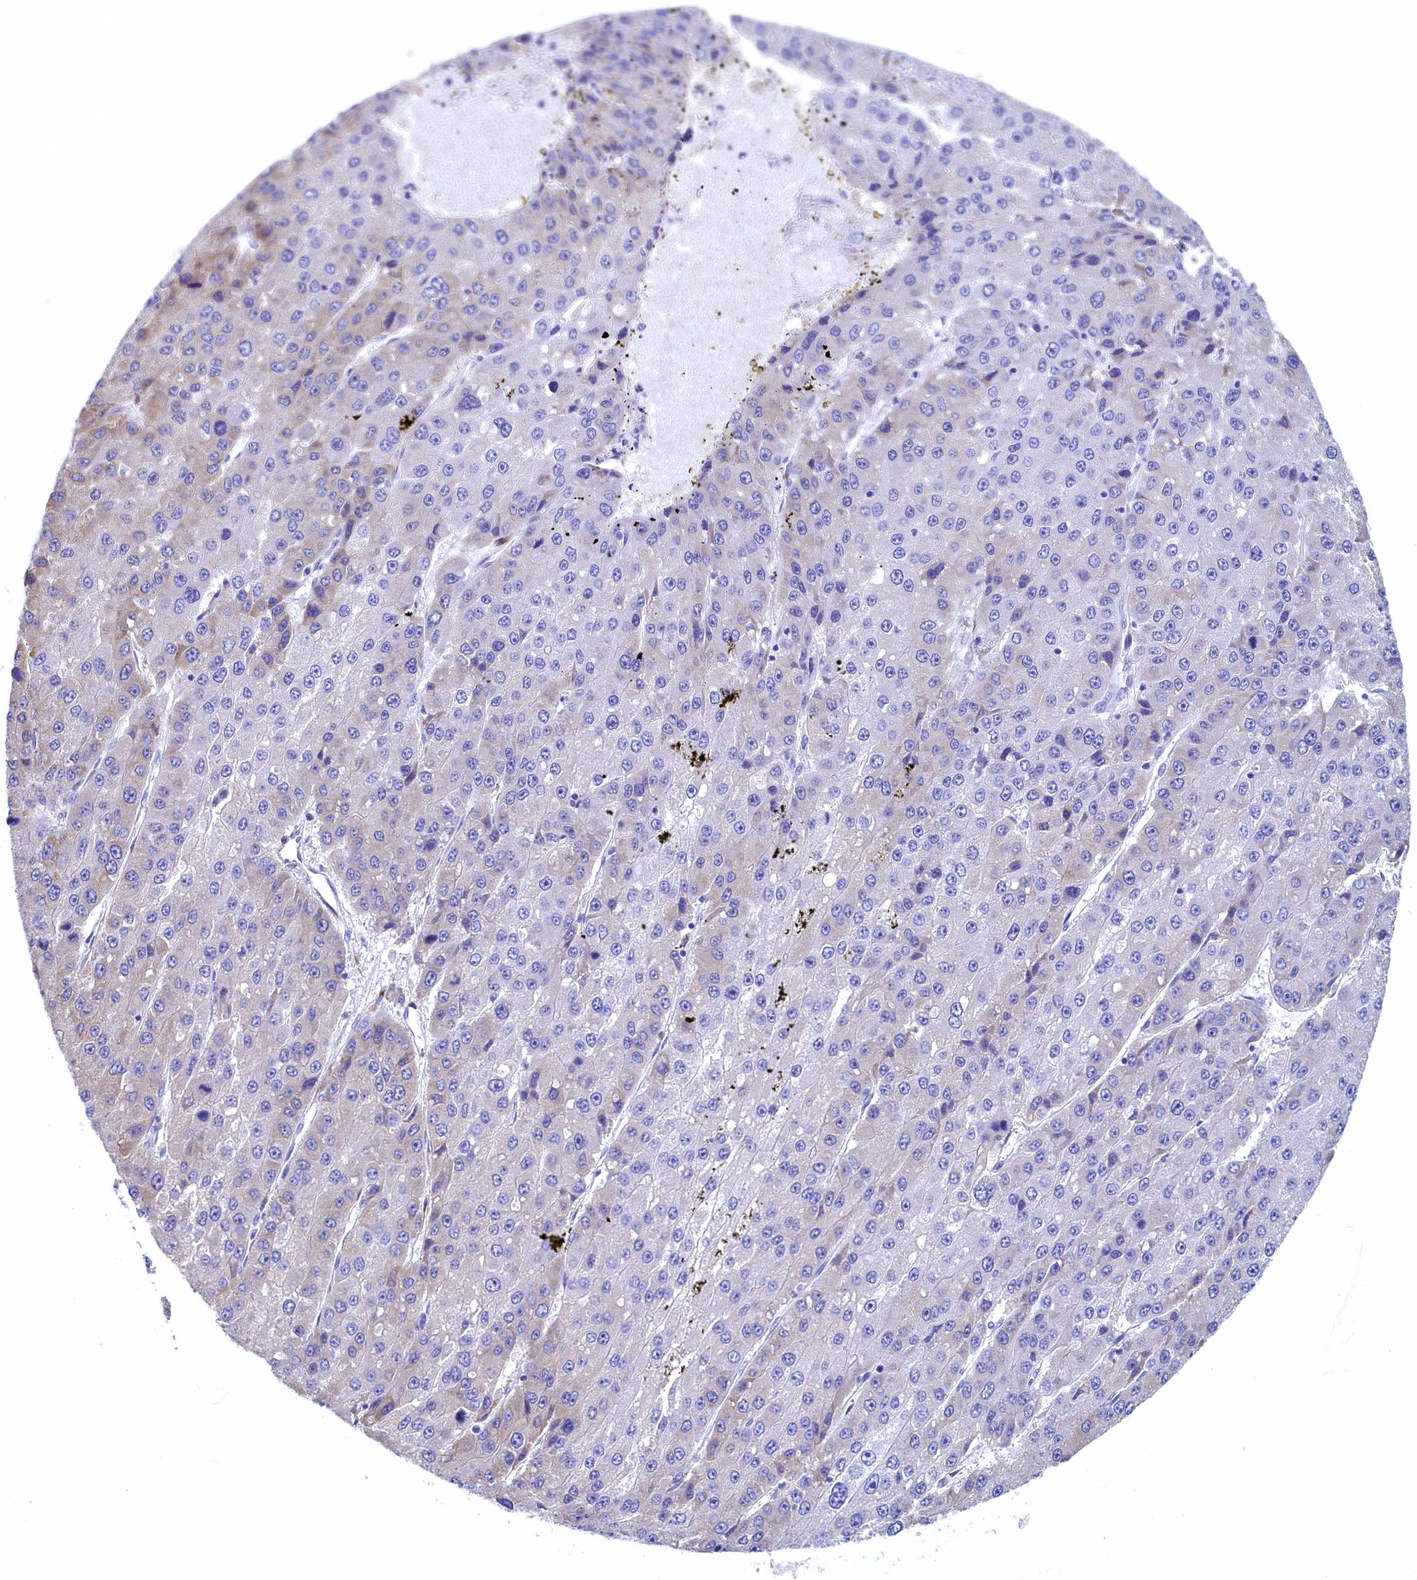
{"staining": {"intensity": "negative", "quantity": "none", "location": "none"}, "tissue": "liver cancer", "cell_type": "Tumor cells", "image_type": "cancer", "snomed": [{"axis": "morphology", "description": "Carcinoma, Hepatocellular, NOS"}, {"axis": "topography", "description": "Liver"}], "caption": "Image shows no protein positivity in tumor cells of hepatocellular carcinoma (liver) tissue. Nuclei are stained in blue.", "gene": "CBLIF", "patient": {"sex": "female", "age": 73}}